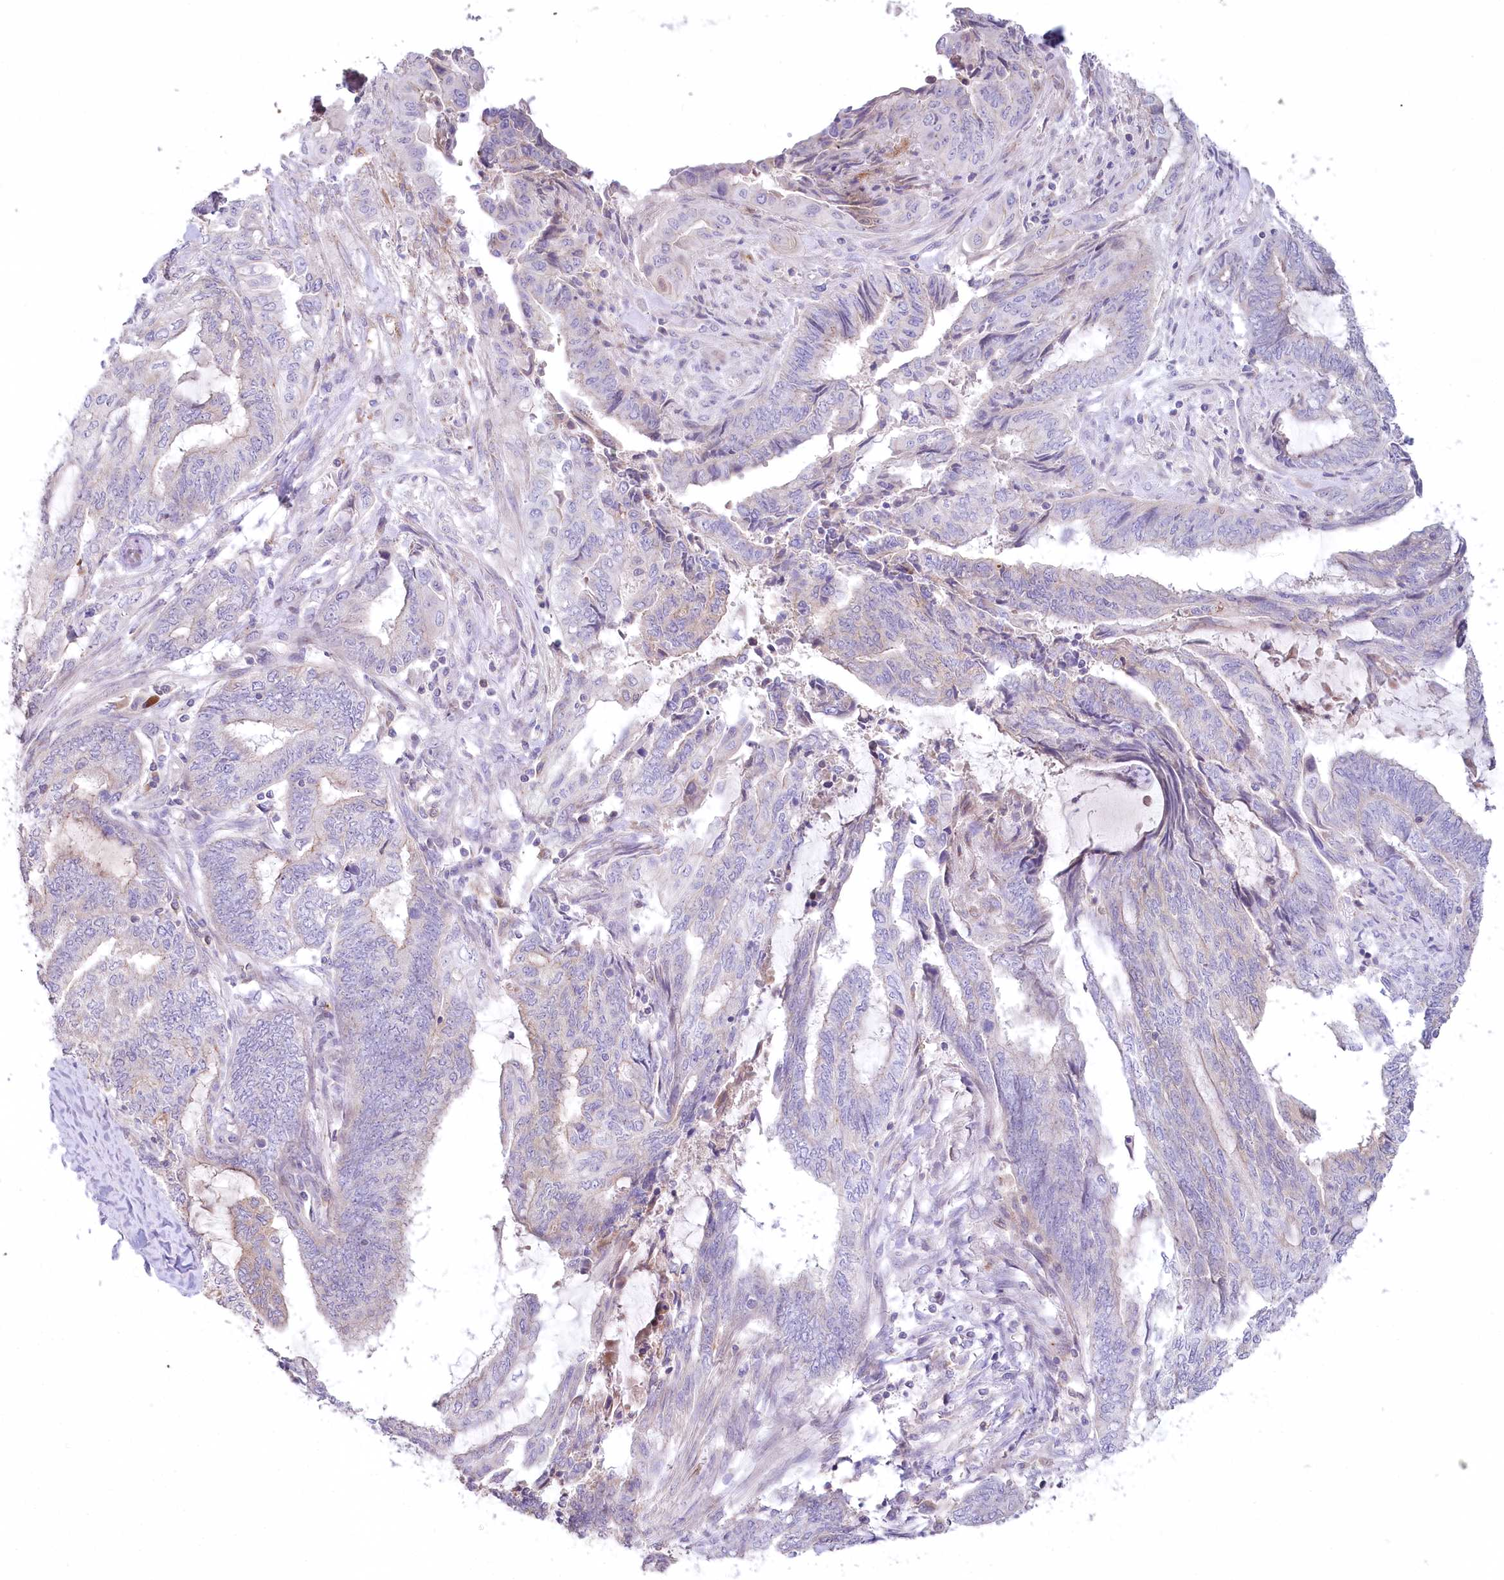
{"staining": {"intensity": "negative", "quantity": "none", "location": "none"}, "tissue": "endometrial cancer", "cell_type": "Tumor cells", "image_type": "cancer", "snomed": [{"axis": "morphology", "description": "Adenocarcinoma, NOS"}, {"axis": "topography", "description": "Uterus"}, {"axis": "topography", "description": "Endometrium"}], "caption": "This photomicrograph is of endometrial adenocarcinoma stained with immunohistochemistry (IHC) to label a protein in brown with the nuclei are counter-stained blue. There is no expression in tumor cells.", "gene": "SLC6A11", "patient": {"sex": "female", "age": 70}}